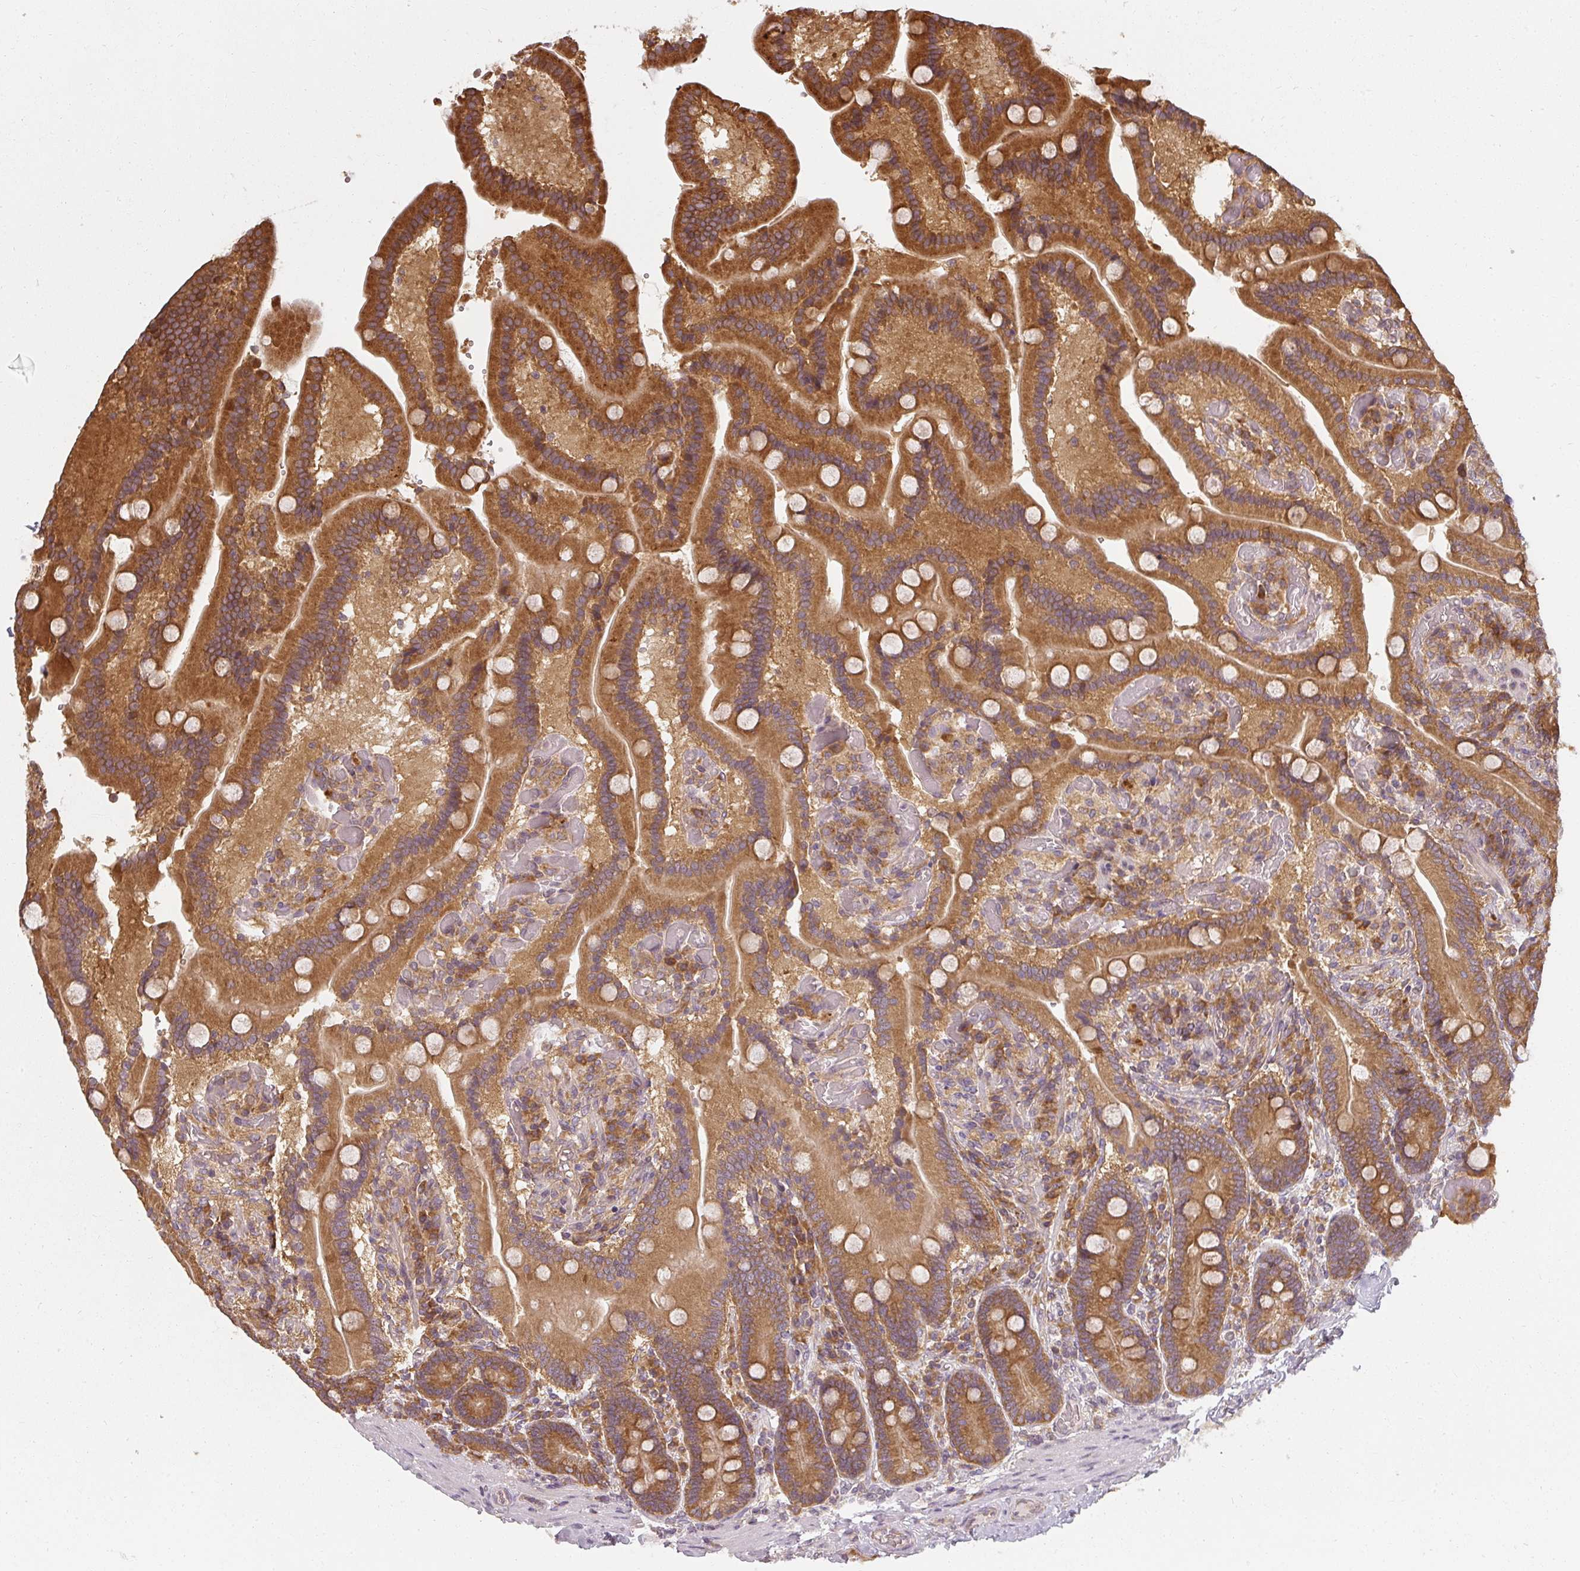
{"staining": {"intensity": "strong", "quantity": ">75%", "location": "cytoplasmic/membranous"}, "tissue": "duodenum", "cell_type": "Glandular cells", "image_type": "normal", "snomed": [{"axis": "morphology", "description": "Normal tissue, NOS"}, {"axis": "topography", "description": "Duodenum"}], "caption": "Immunohistochemical staining of normal duodenum displays >75% levels of strong cytoplasmic/membranous protein positivity in about >75% of glandular cells.", "gene": "RPL24", "patient": {"sex": "female", "age": 62}}